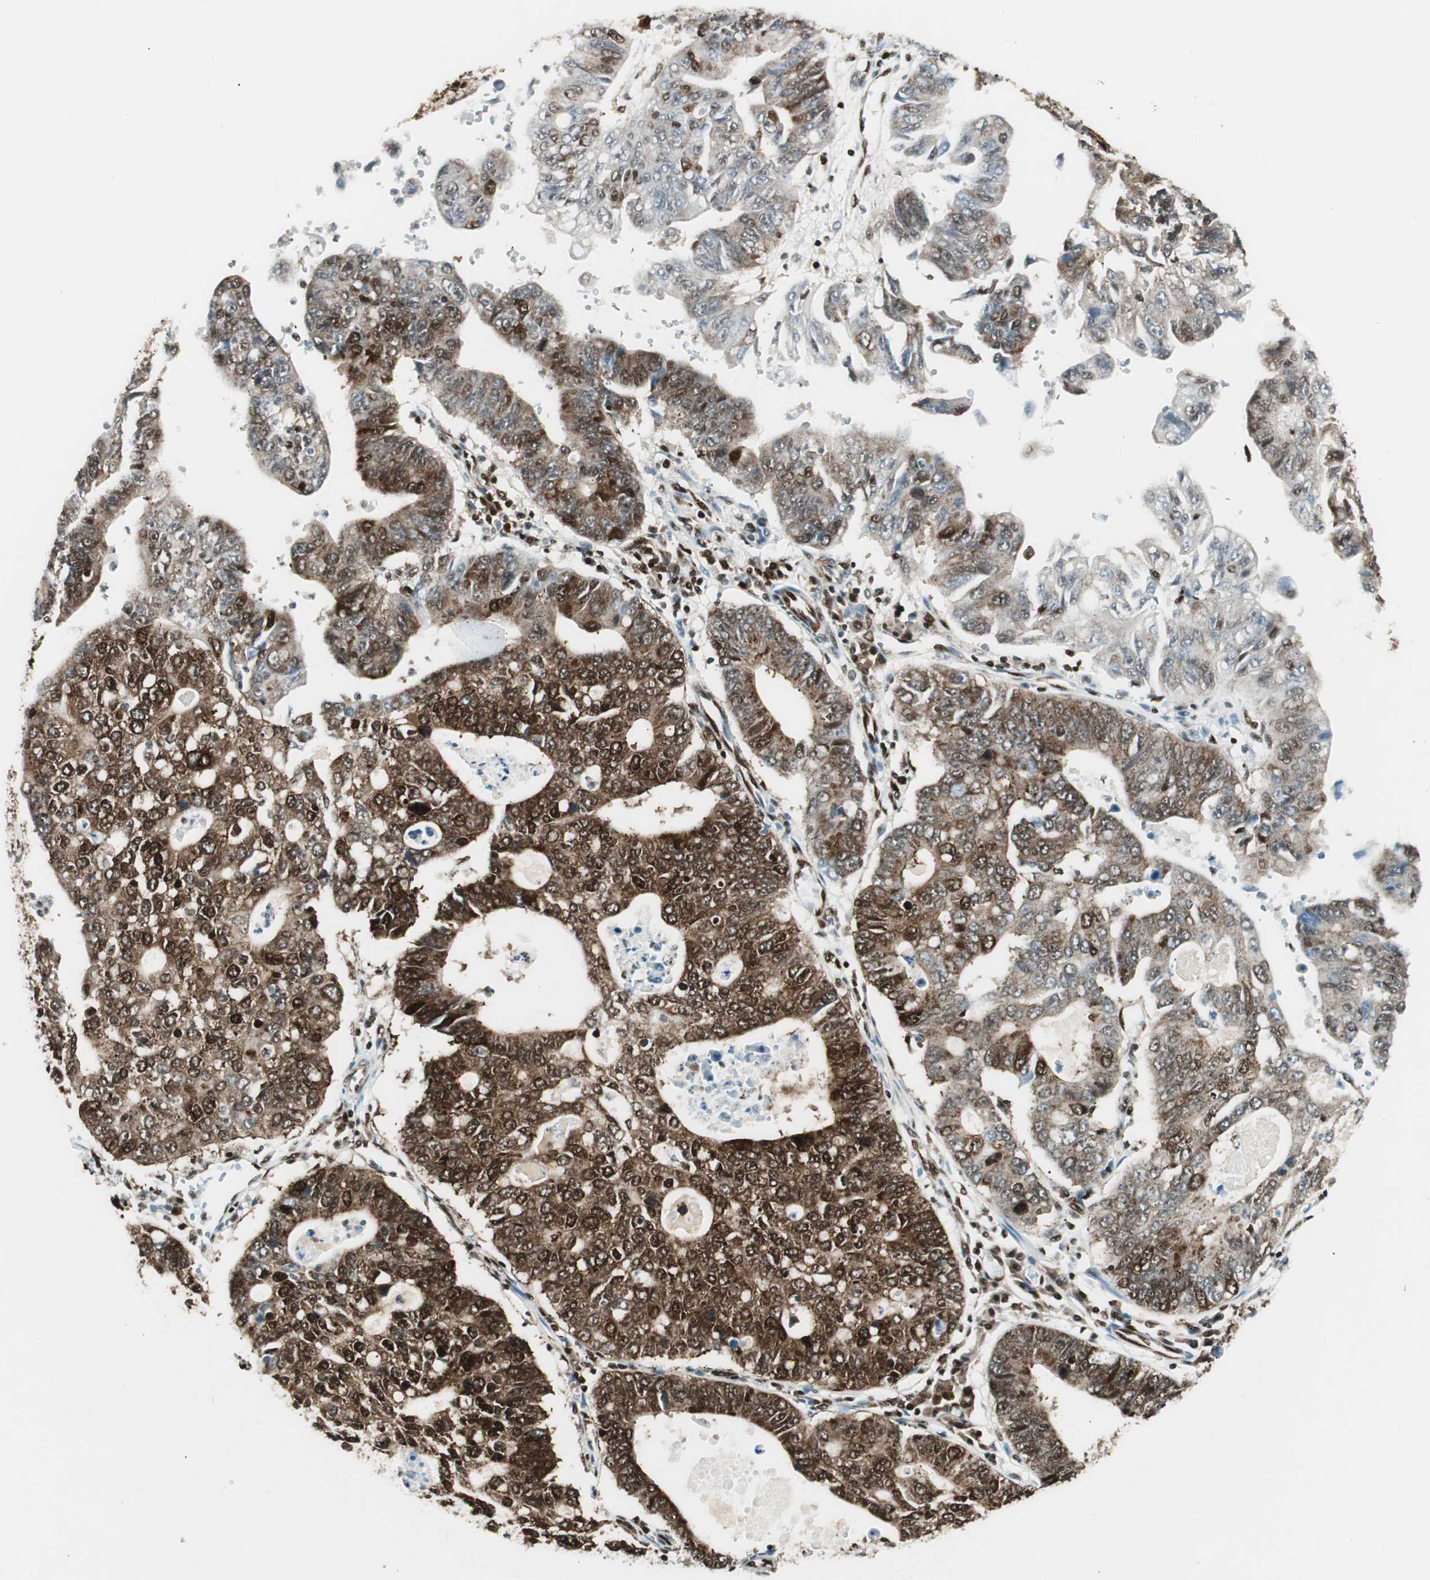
{"staining": {"intensity": "strong", "quantity": ">75%", "location": "cytoplasmic/membranous,nuclear"}, "tissue": "stomach cancer", "cell_type": "Tumor cells", "image_type": "cancer", "snomed": [{"axis": "morphology", "description": "Adenocarcinoma, NOS"}, {"axis": "topography", "description": "Stomach"}], "caption": "DAB (3,3'-diaminobenzidine) immunohistochemical staining of human stomach cancer (adenocarcinoma) shows strong cytoplasmic/membranous and nuclear protein expression in about >75% of tumor cells. (DAB IHC with brightfield microscopy, high magnification).", "gene": "EWSR1", "patient": {"sex": "male", "age": 59}}